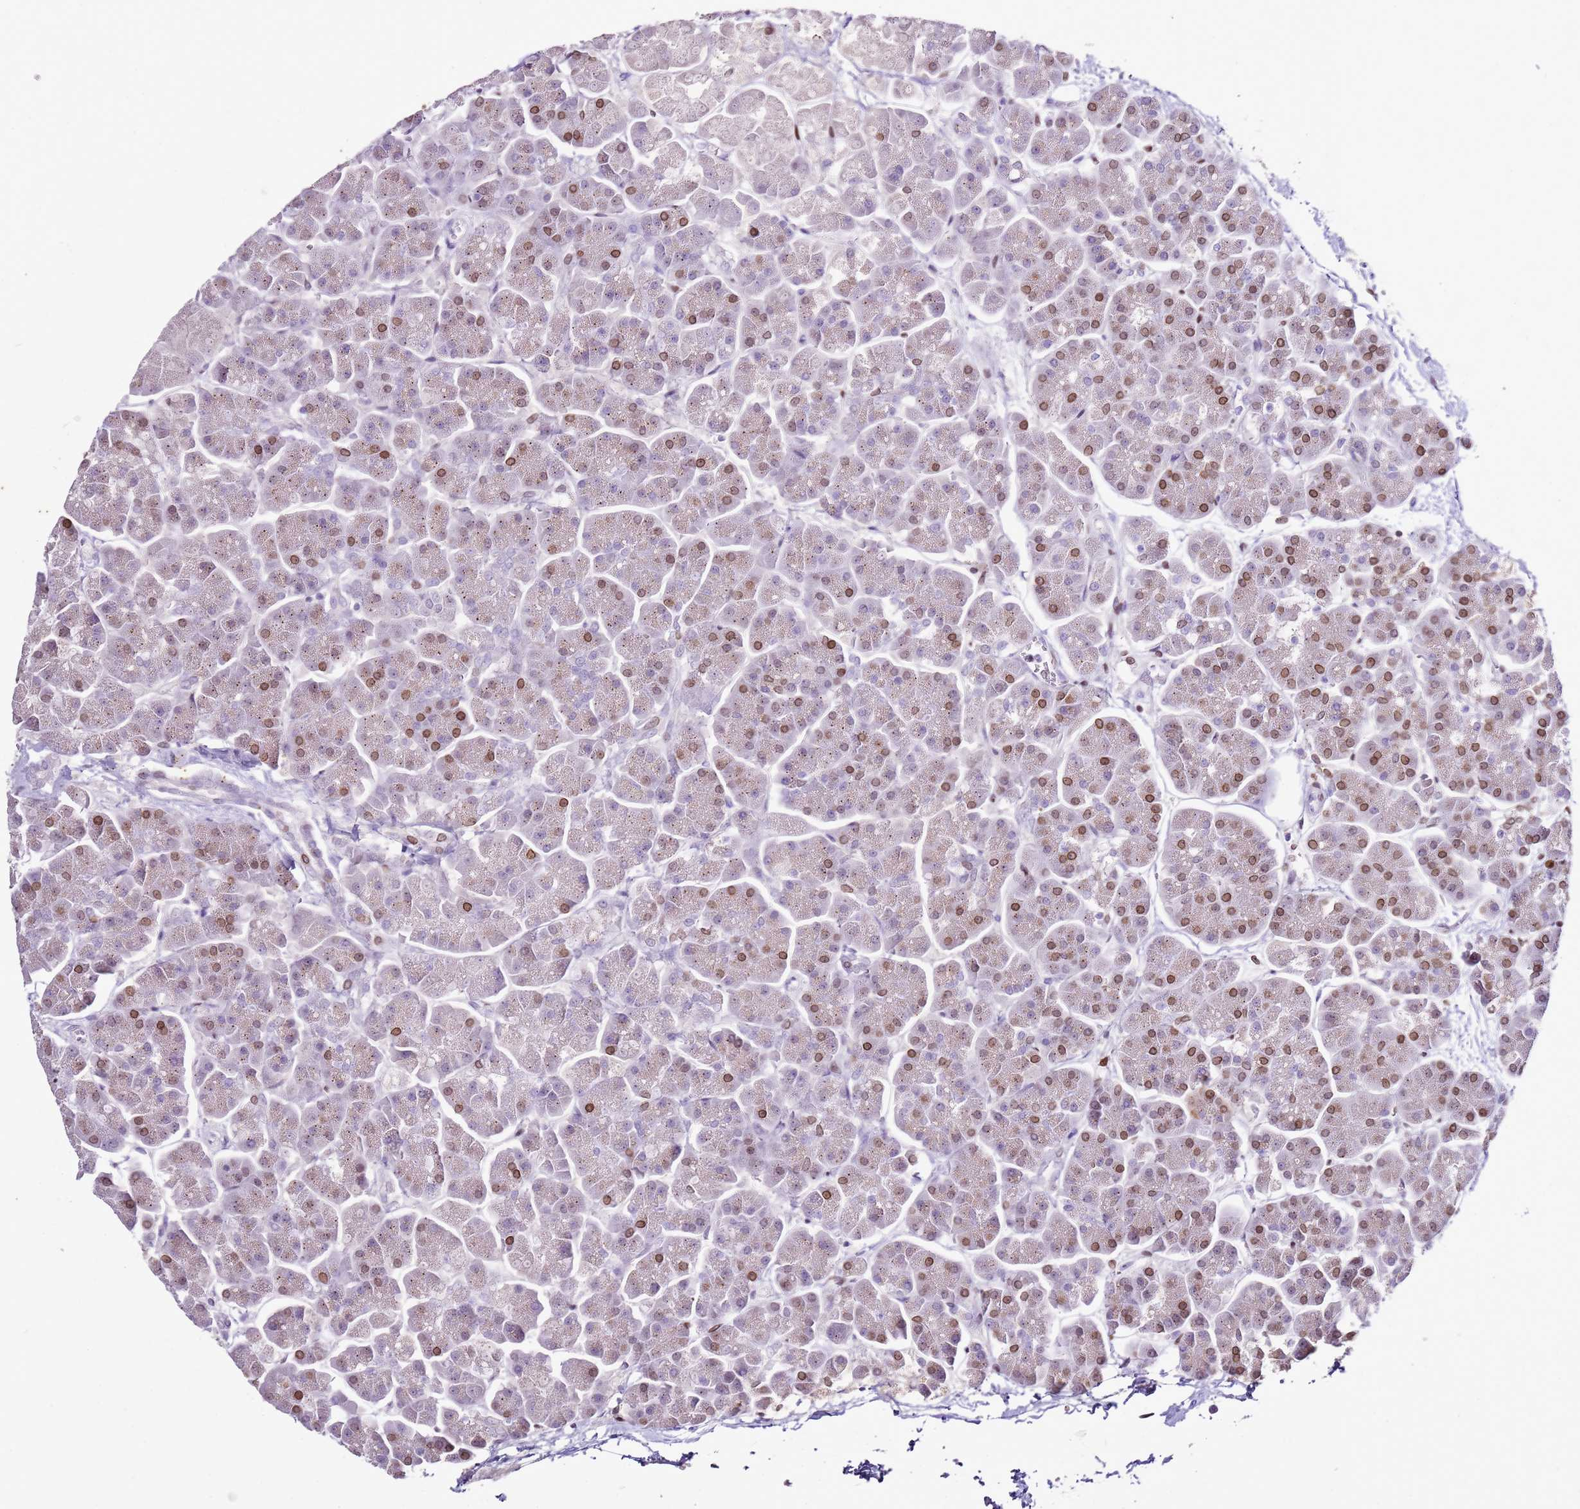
{"staining": {"intensity": "moderate", "quantity": ">75%", "location": "nuclear"}, "tissue": "pancreas", "cell_type": "Exocrine glandular cells", "image_type": "normal", "snomed": [{"axis": "morphology", "description": "Normal tissue, NOS"}, {"axis": "topography", "description": "Pancreas"}, {"axis": "topography", "description": "Peripheral nerve tissue"}], "caption": "Moderate nuclear expression is present in about >75% of exocrine glandular cells in unremarkable pancreas. (IHC, brightfield microscopy, high magnification).", "gene": "POU6F1", "patient": {"sex": "male", "age": 54}}